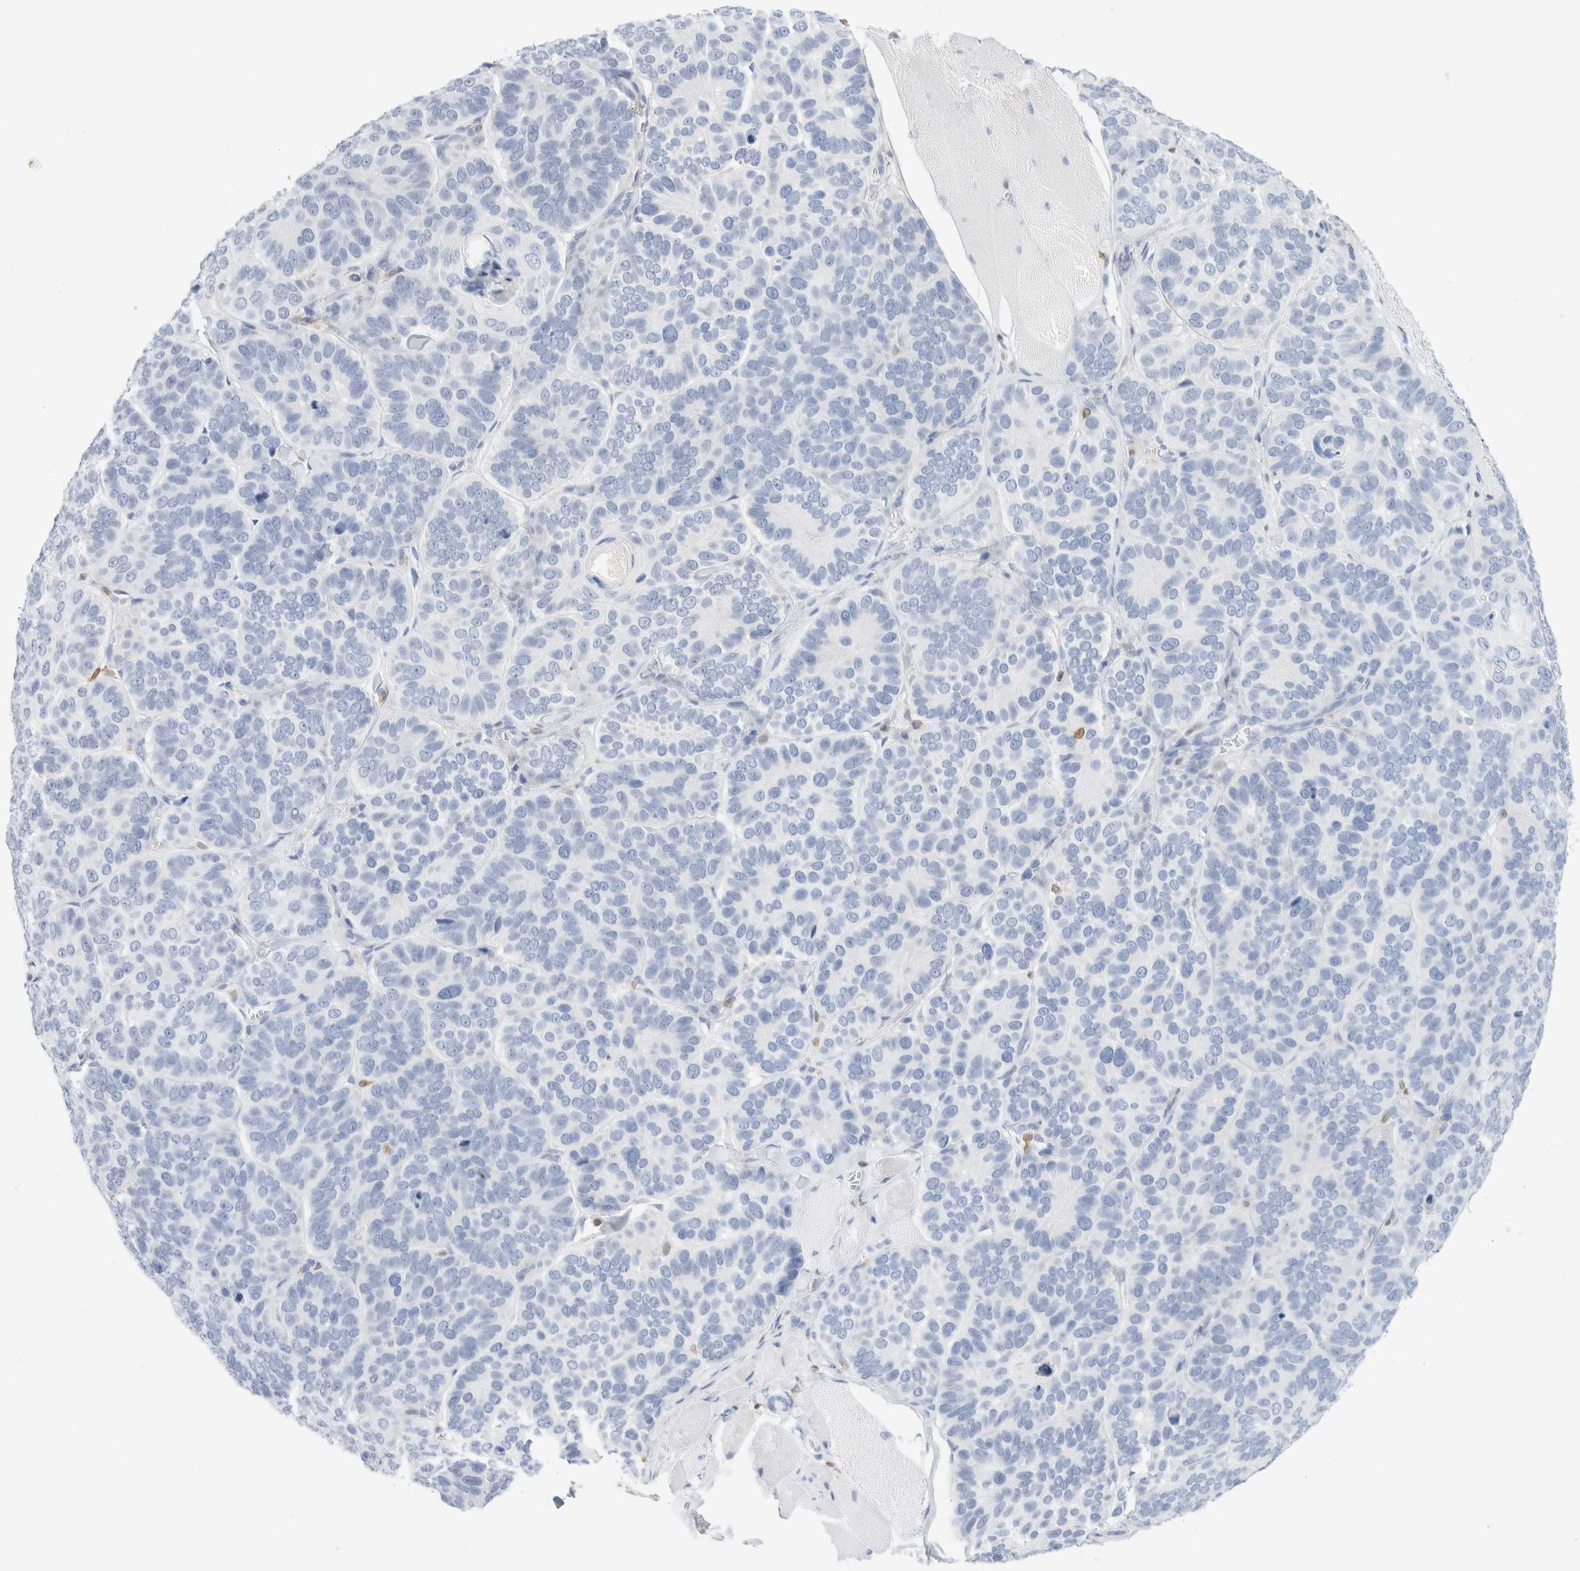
{"staining": {"intensity": "negative", "quantity": "none", "location": "none"}, "tissue": "skin cancer", "cell_type": "Tumor cells", "image_type": "cancer", "snomed": [{"axis": "morphology", "description": "Basal cell carcinoma"}, {"axis": "topography", "description": "Skin"}], "caption": "High power microscopy micrograph of an IHC photomicrograph of skin cancer, revealing no significant positivity in tumor cells.", "gene": "ALOX5AP", "patient": {"sex": "male", "age": 62}}